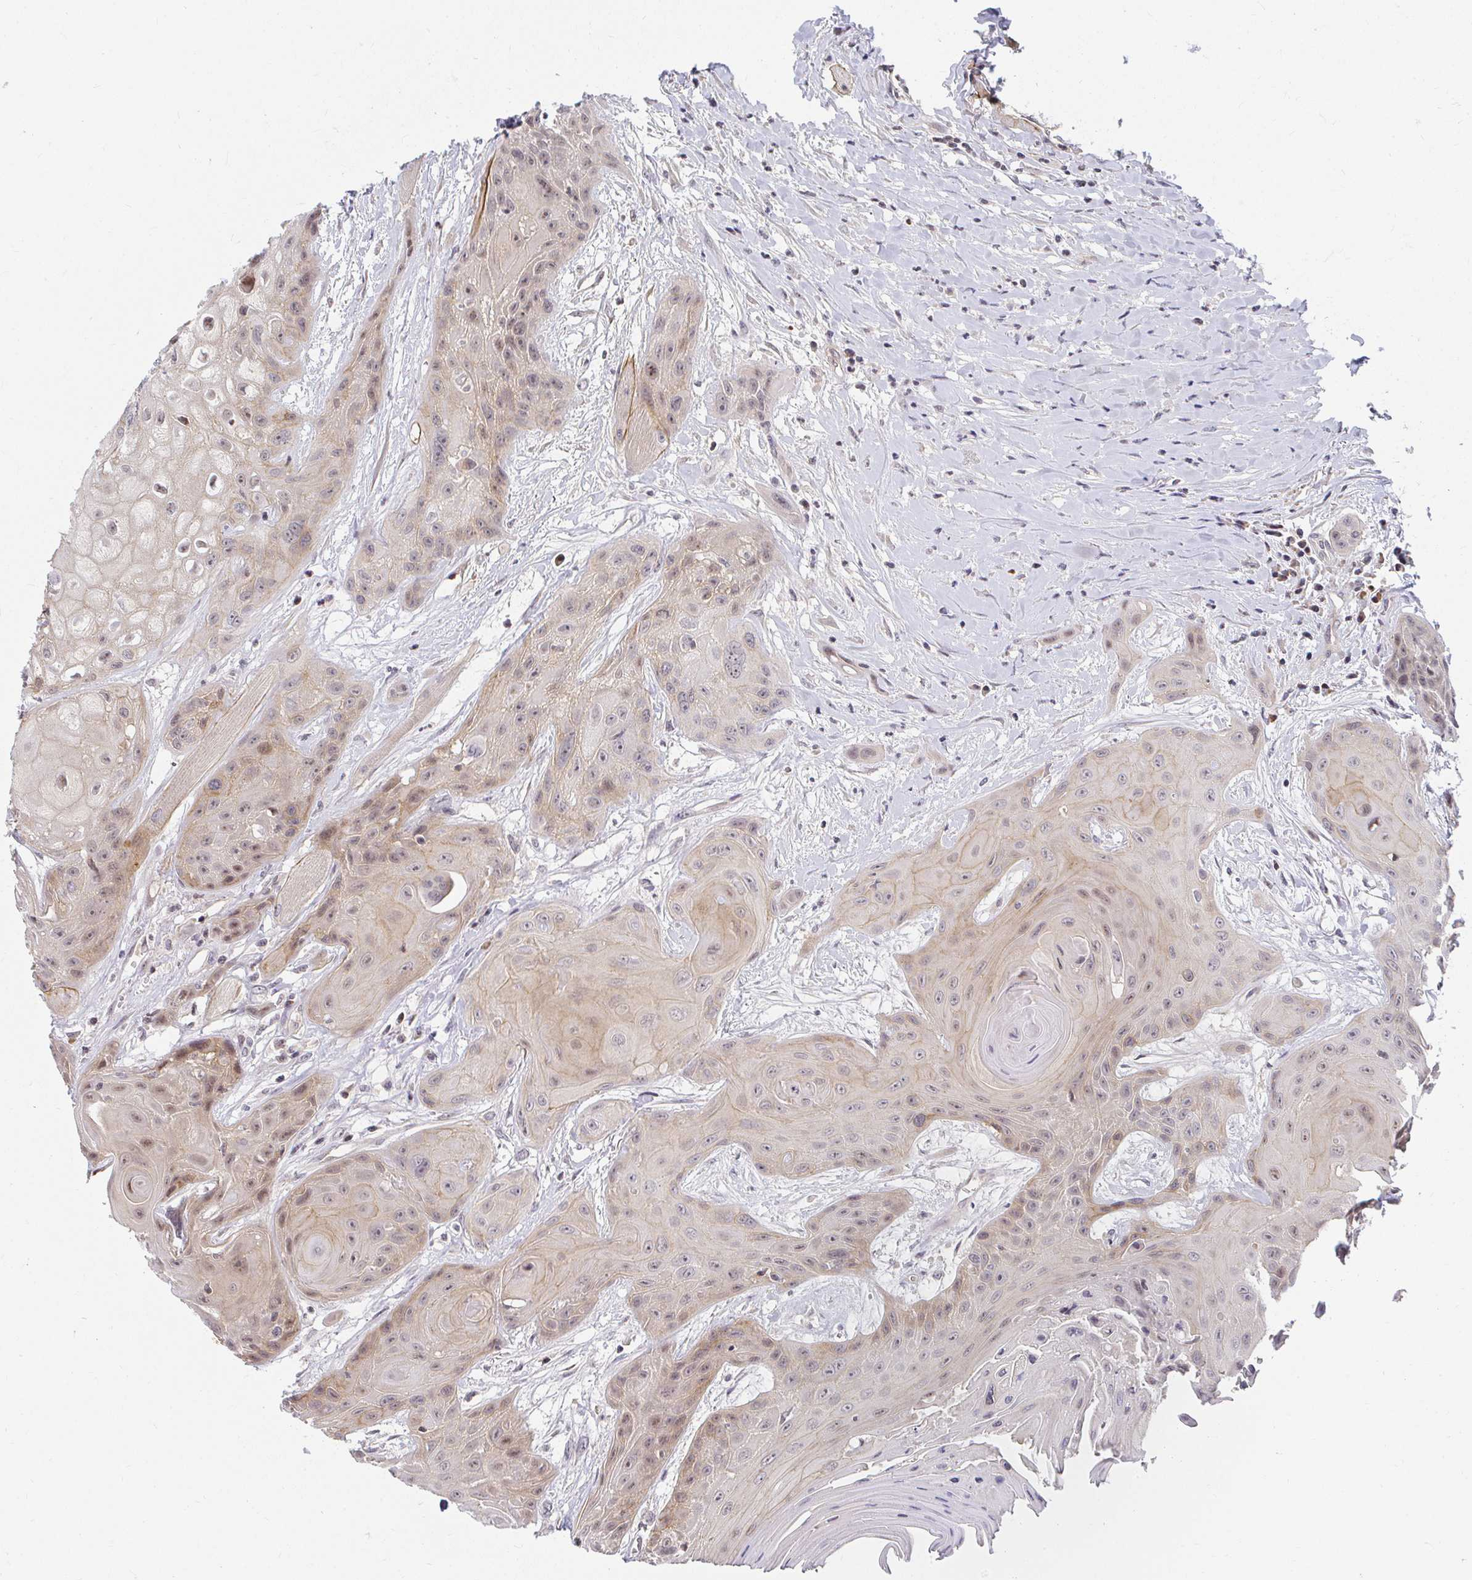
{"staining": {"intensity": "weak", "quantity": "25%-75%", "location": "cytoplasmic/membranous,nuclear"}, "tissue": "head and neck cancer", "cell_type": "Tumor cells", "image_type": "cancer", "snomed": [{"axis": "morphology", "description": "Squamous cell carcinoma, NOS"}, {"axis": "topography", "description": "Head-Neck"}], "caption": "IHC (DAB) staining of head and neck cancer (squamous cell carcinoma) exhibits weak cytoplasmic/membranous and nuclear protein expression in approximately 25%-75% of tumor cells. Nuclei are stained in blue.", "gene": "ANK3", "patient": {"sex": "female", "age": 73}}